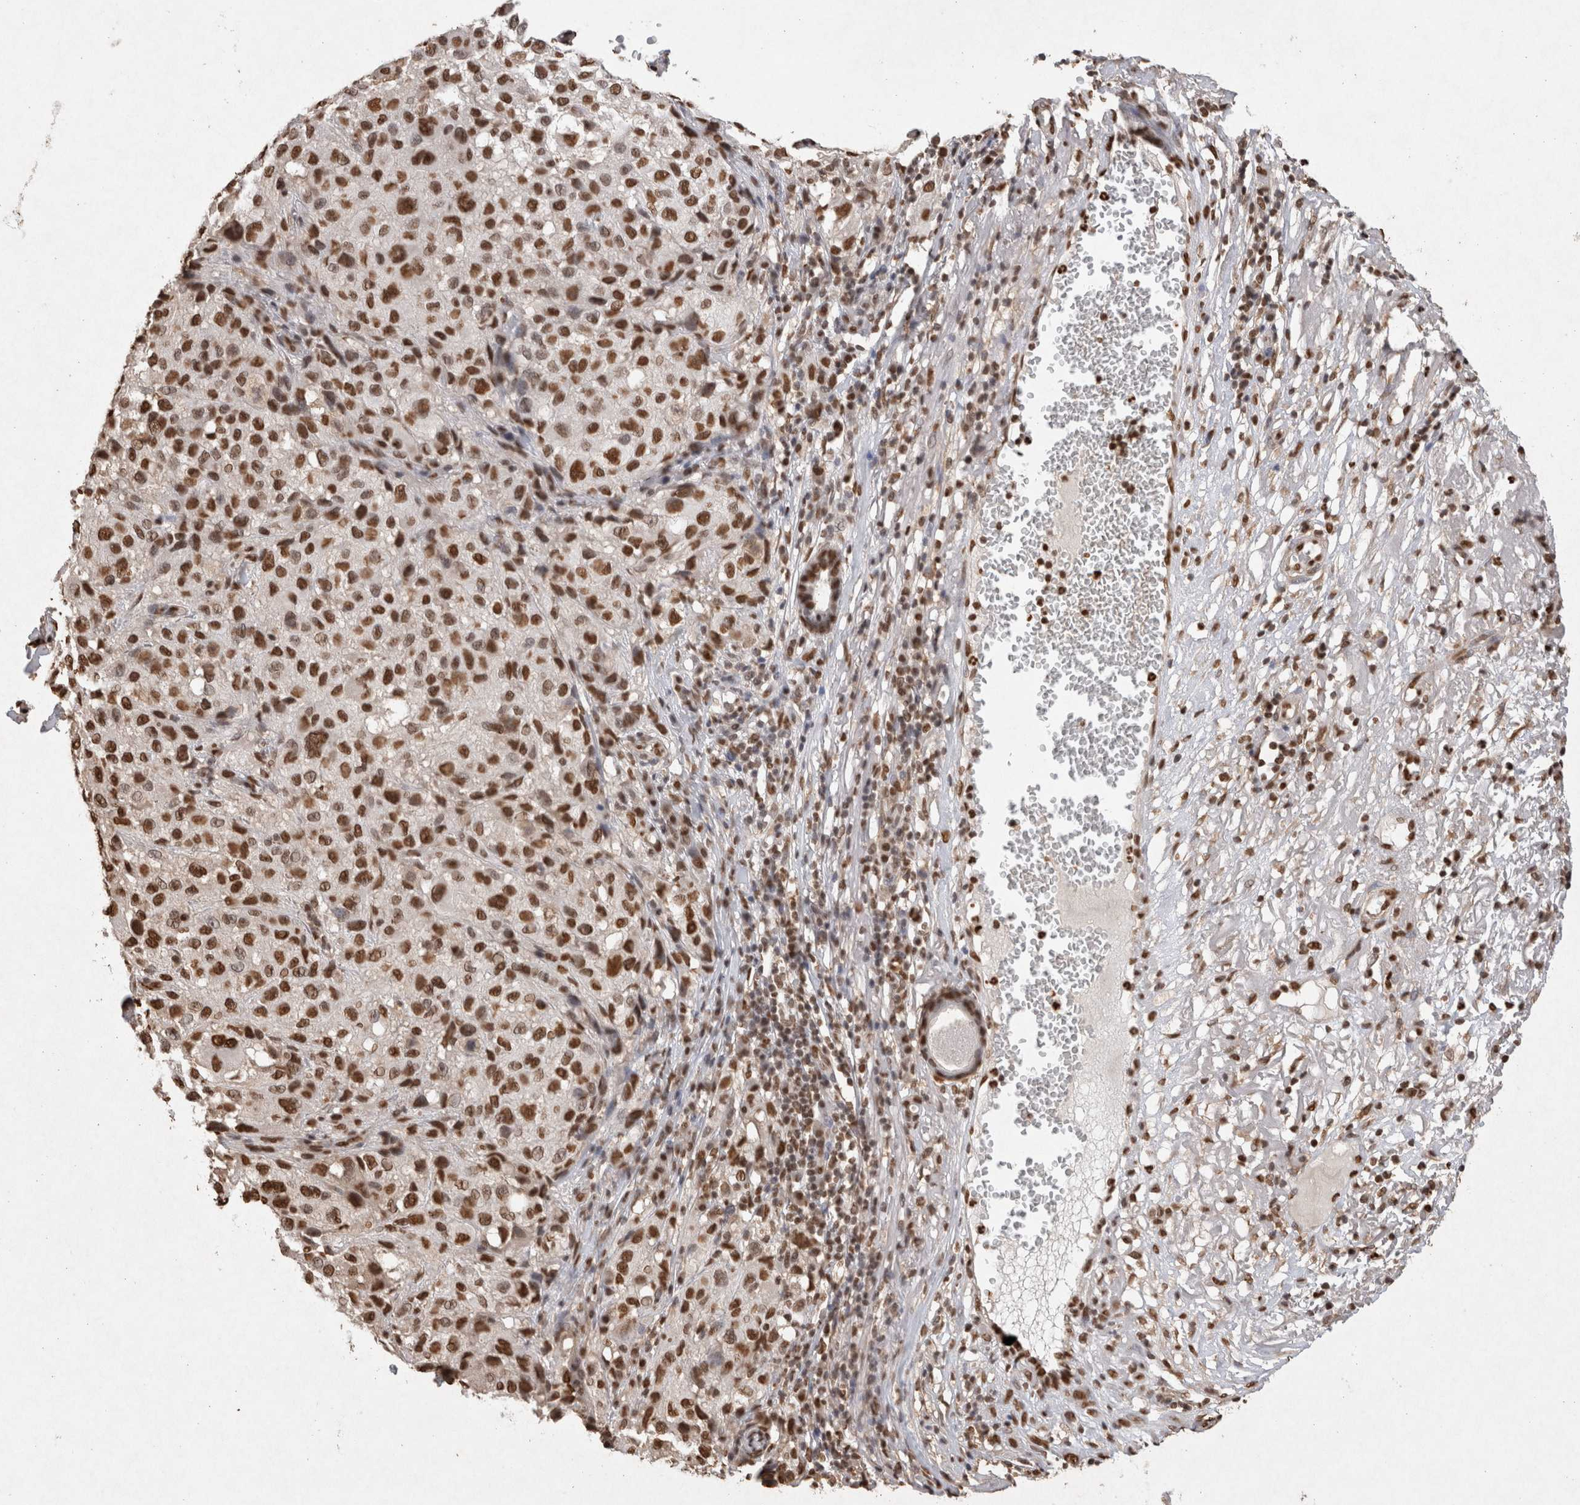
{"staining": {"intensity": "moderate", "quantity": ">75%", "location": "nuclear"}, "tissue": "melanoma", "cell_type": "Tumor cells", "image_type": "cancer", "snomed": [{"axis": "morphology", "description": "Necrosis, NOS"}, {"axis": "morphology", "description": "Malignant melanoma, NOS"}, {"axis": "topography", "description": "Skin"}], "caption": "Melanoma was stained to show a protein in brown. There is medium levels of moderate nuclear expression in approximately >75% of tumor cells.", "gene": "HDGF", "patient": {"sex": "female", "age": 87}}